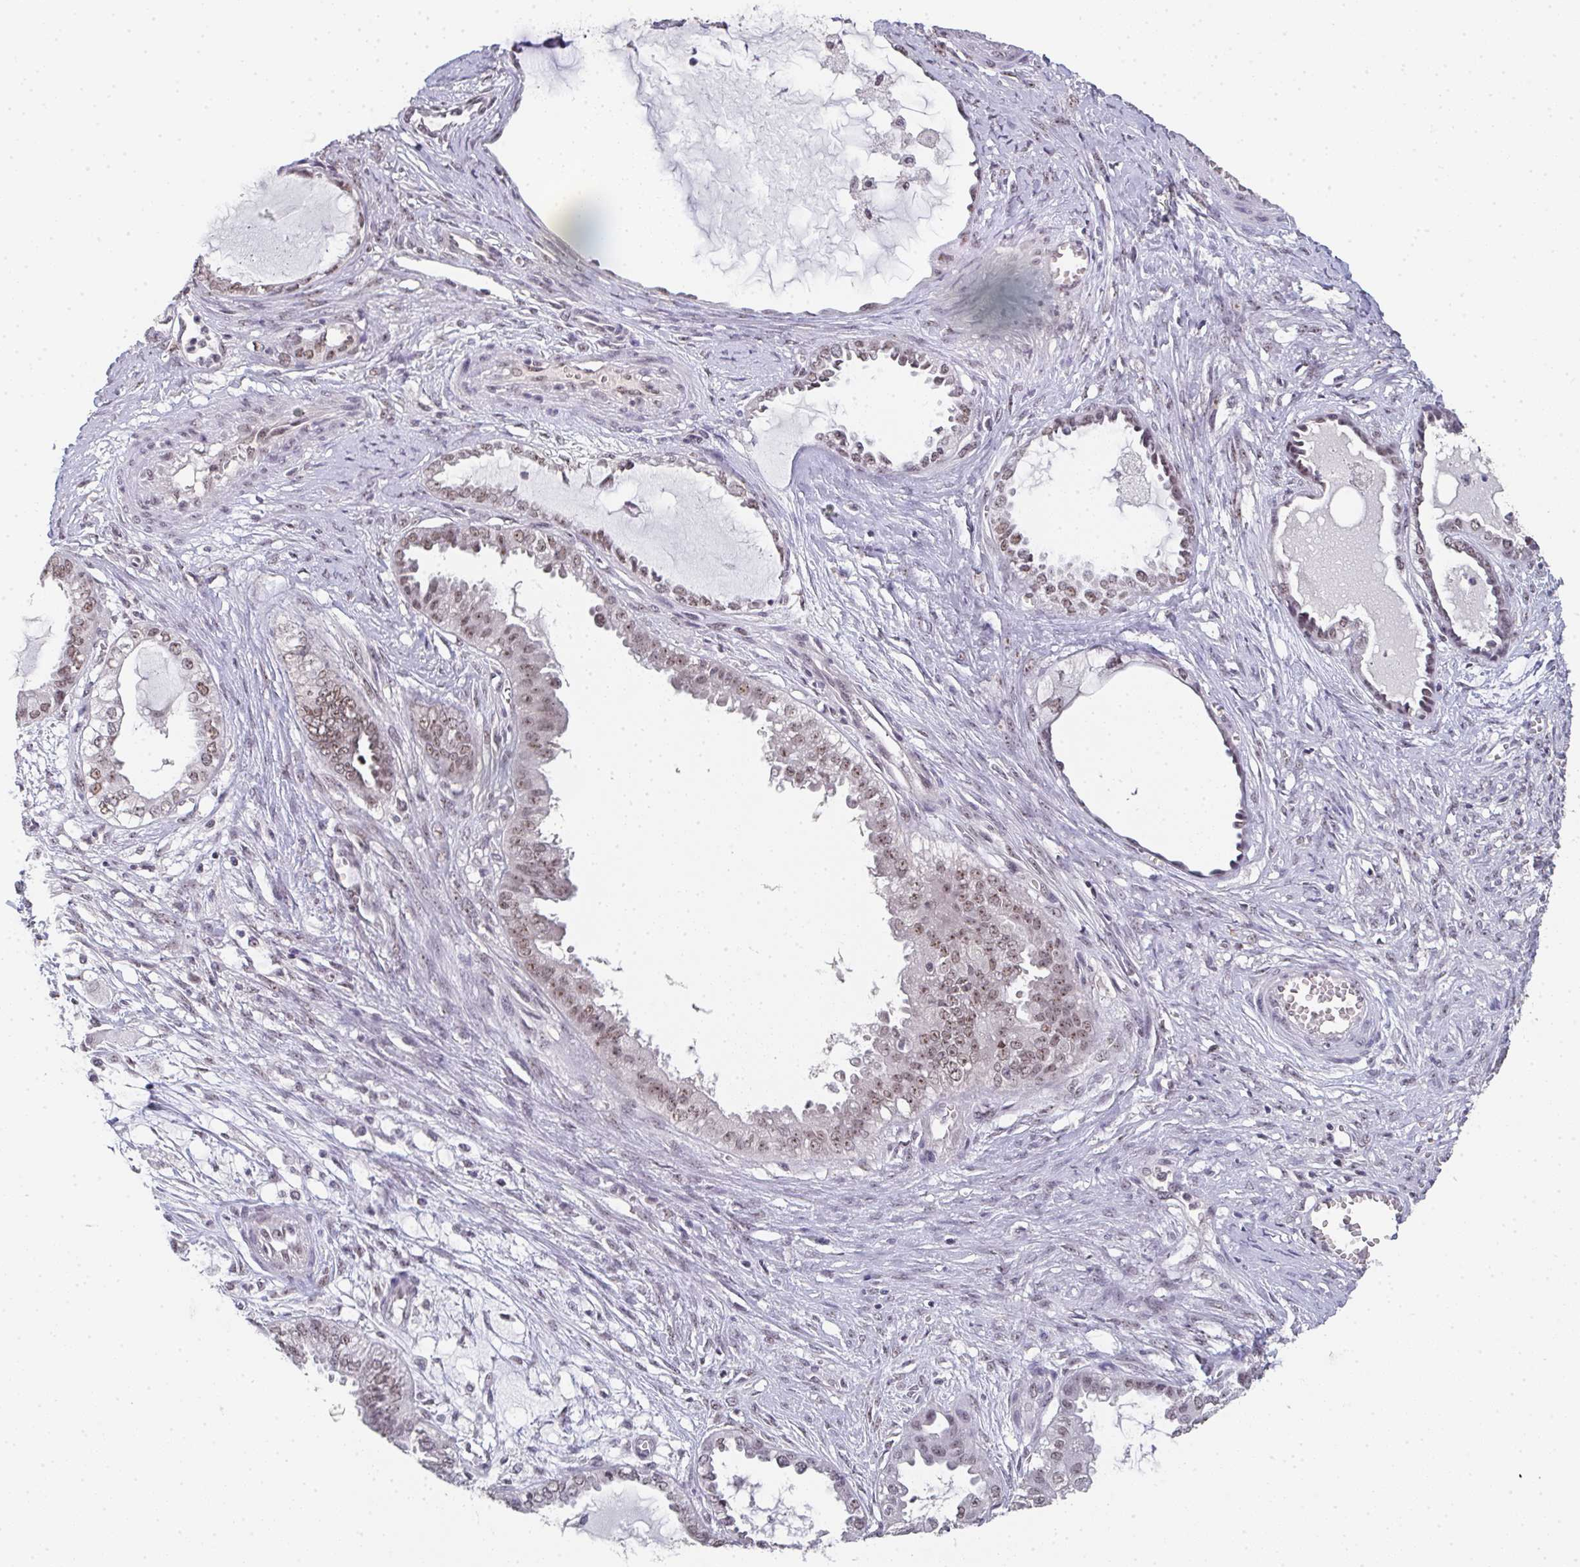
{"staining": {"intensity": "weak", "quantity": ">75%", "location": "nuclear"}, "tissue": "ovarian cancer", "cell_type": "Tumor cells", "image_type": "cancer", "snomed": [{"axis": "morphology", "description": "Carcinoma, NOS"}, {"axis": "morphology", "description": "Carcinoma, endometroid"}, {"axis": "topography", "description": "Ovary"}], "caption": "Immunohistochemistry photomicrograph of neoplastic tissue: endometroid carcinoma (ovarian) stained using IHC displays low levels of weak protein expression localized specifically in the nuclear of tumor cells, appearing as a nuclear brown color.", "gene": "DKC1", "patient": {"sex": "female", "age": 50}}